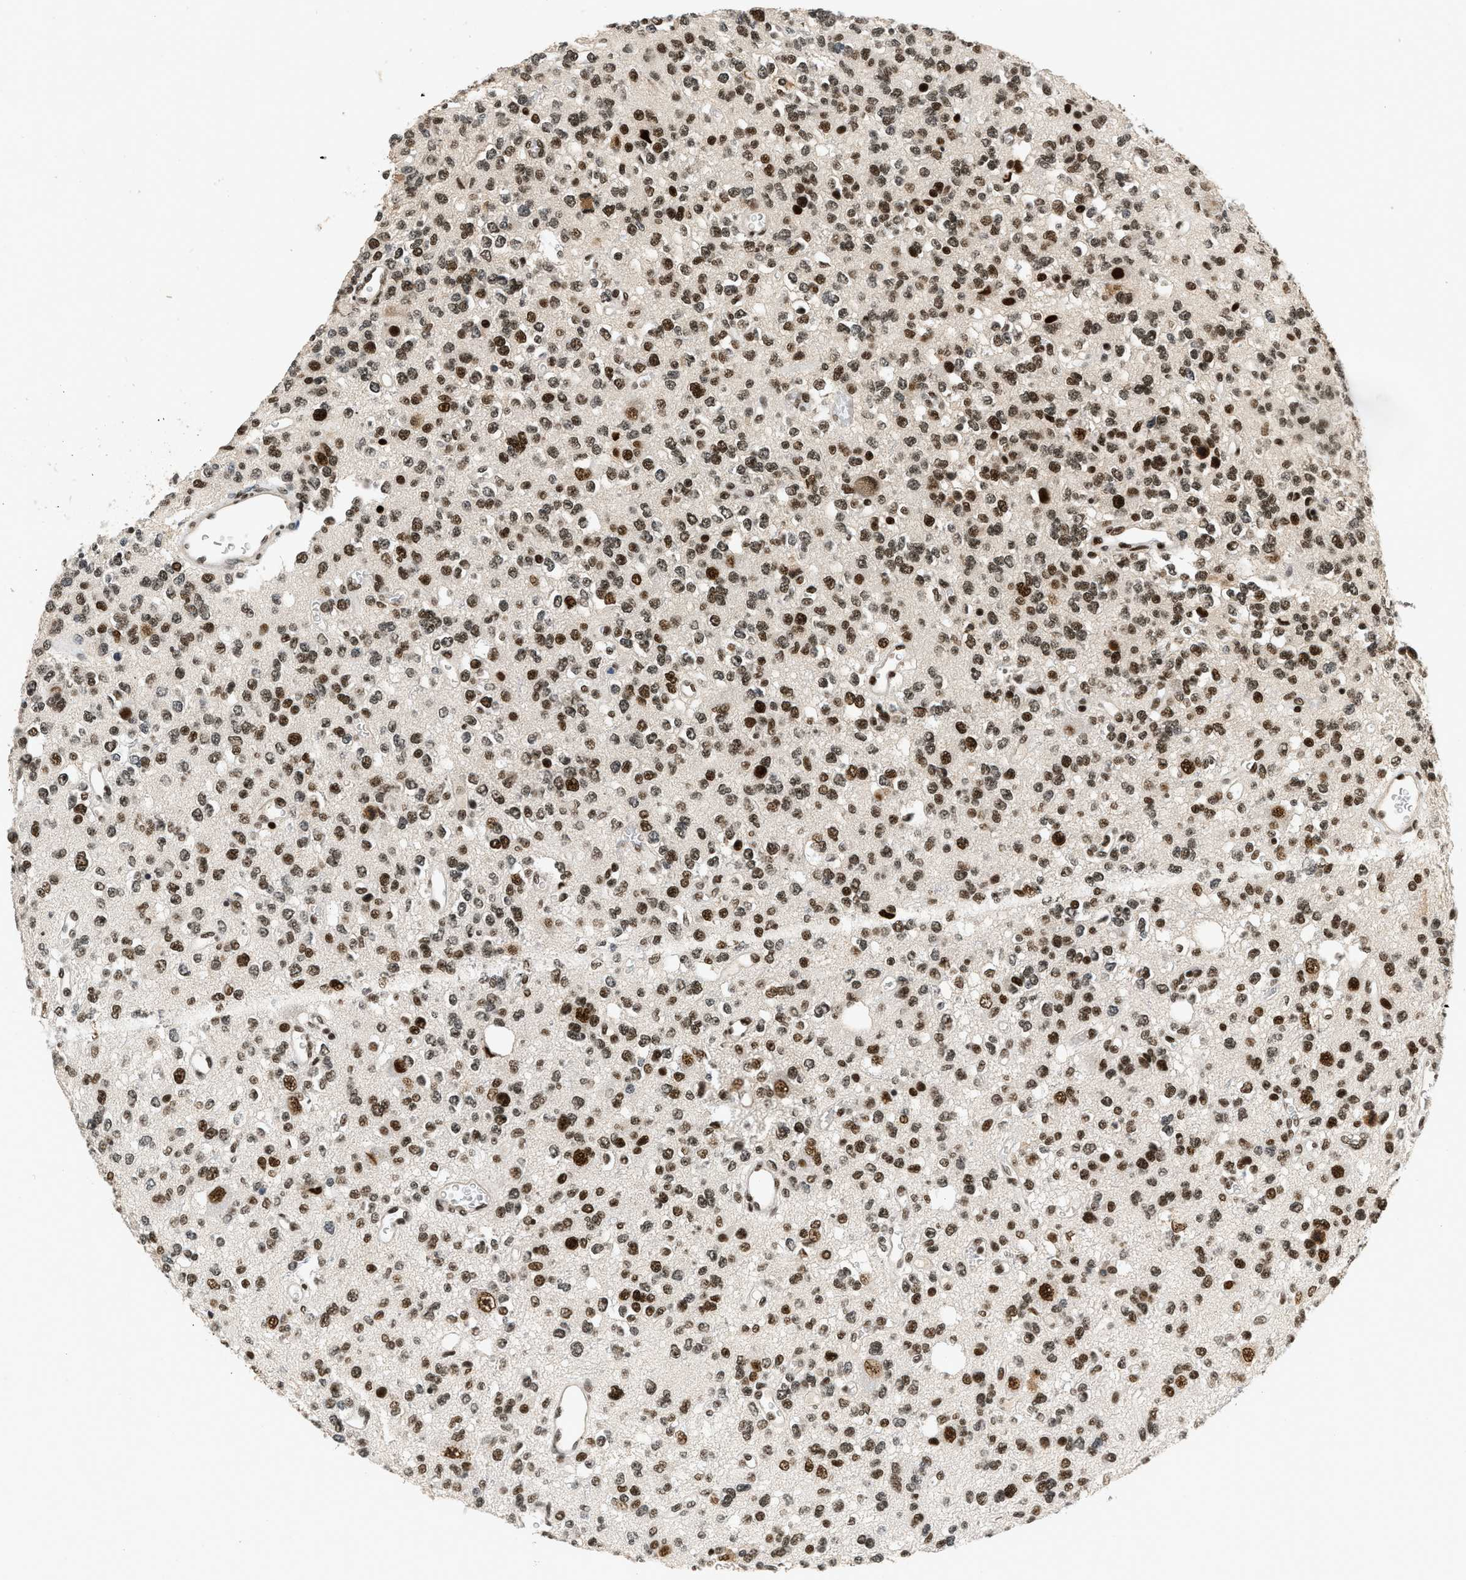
{"staining": {"intensity": "strong", "quantity": ">75%", "location": "nuclear"}, "tissue": "glioma", "cell_type": "Tumor cells", "image_type": "cancer", "snomed": [{"axis": "morphology", "description": "Glioma, malignant, Low grade"}, {"axis": "topography", "description": "Brain"}], "caption": "A brown stain highlights strong nuclear positivity of a protein in human malignant glioma (low-grade) tumor cells.", "gene": "SMARCB1", "patient": {"sex": "male", "age": 38}}